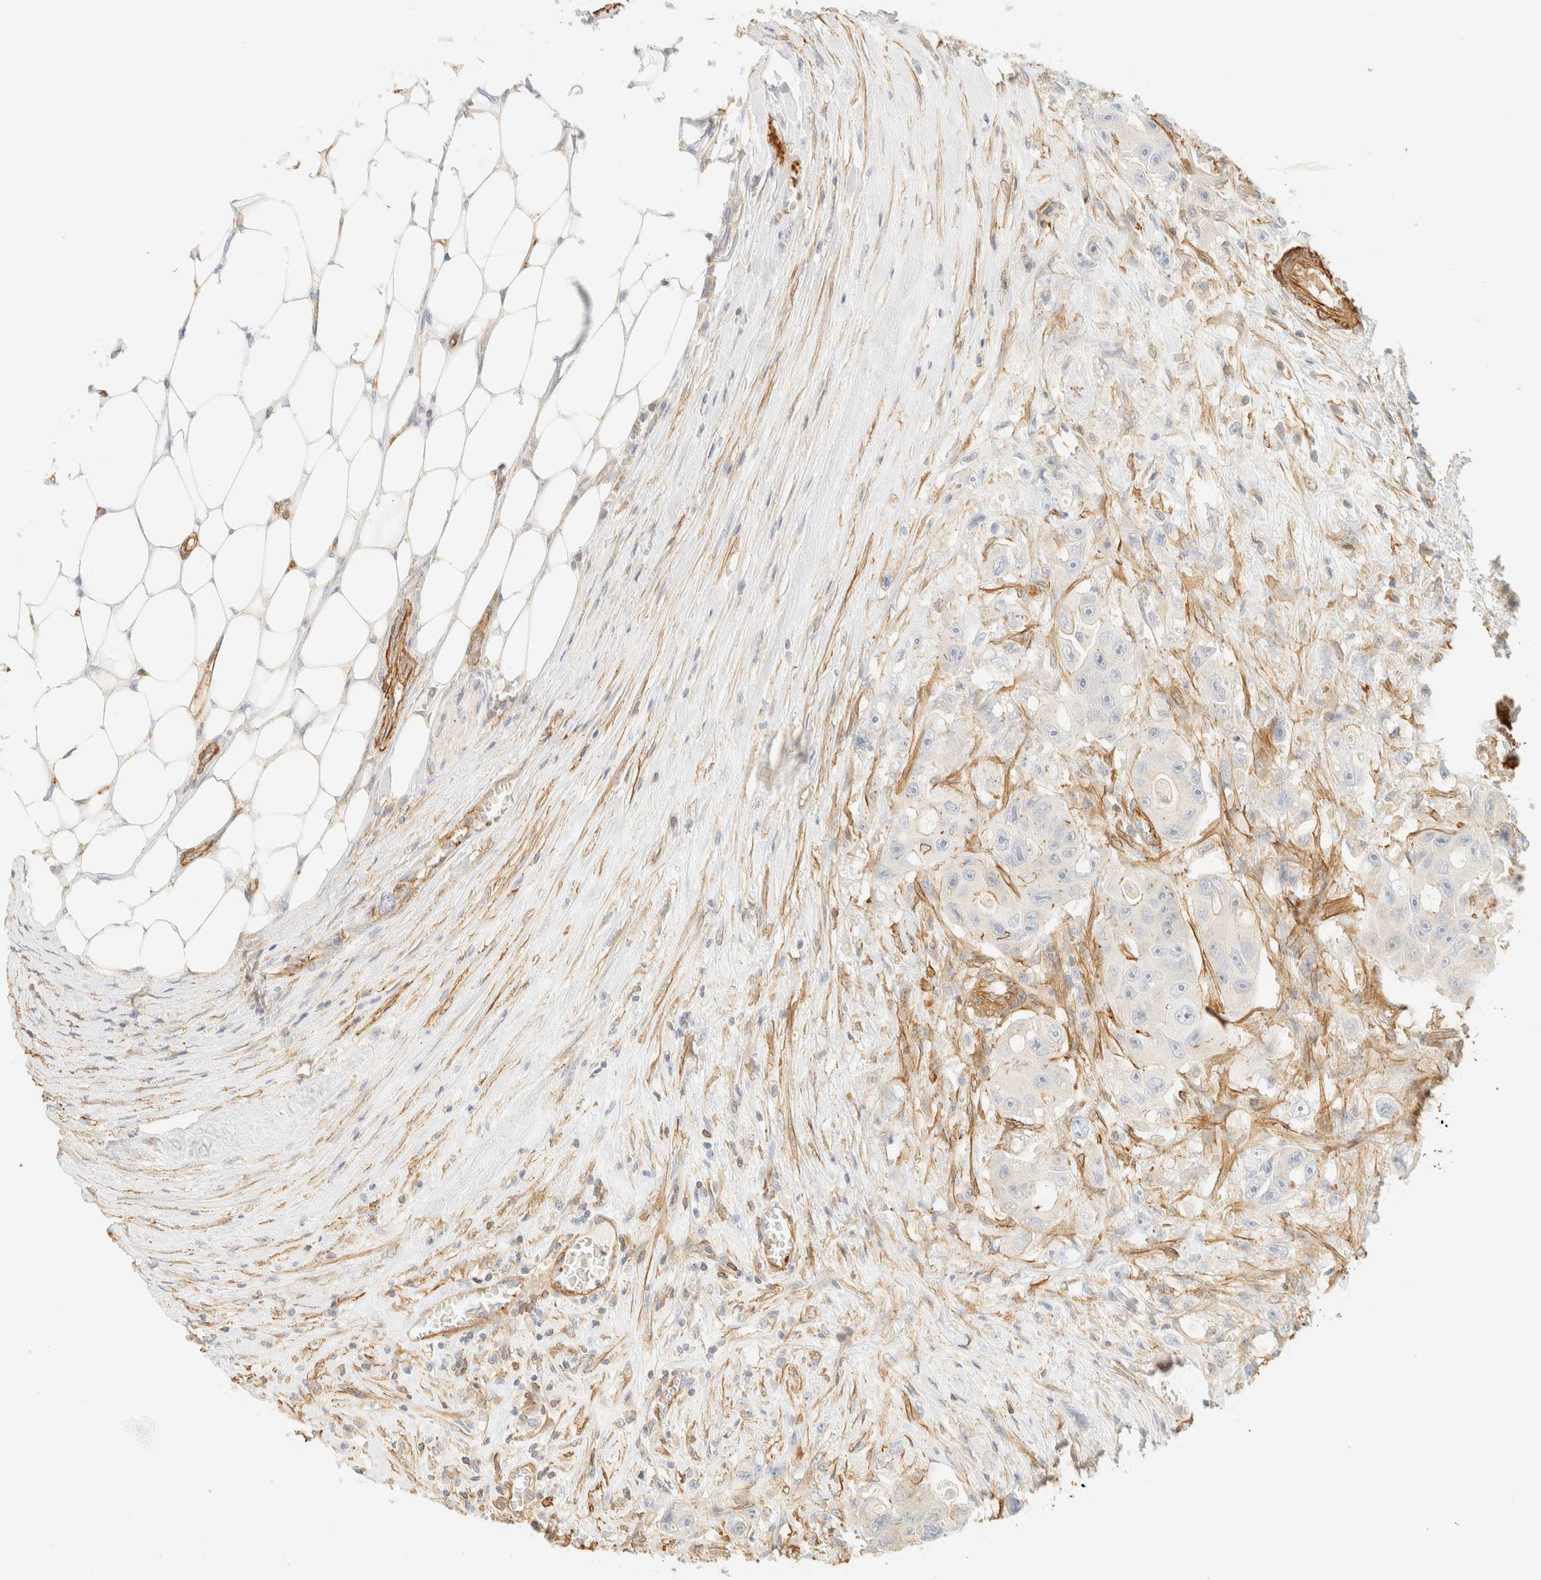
{"staining": {"intensity": "negative", "quantity": "none", "location": "none"}, "tissue": "colorectal cancer", "cell_type": "Tumor cells", "image_type": "cancer", "snomed": [{"axis": "morphology", "description": "Adenocarcinoma, NOS"}, {"axis": "topography", "description": "Colon"}], "caption": "DAB immunohistochemical staining of colorectal adenocarcinoma exhibits no significant staining in tumor cells. Brightfield microscopy of immunohistochemistry stained with DAB (brown) and hematoxylin (blue), captured at high magnification.", "gene": "OTOP2", "patient": {"sex": "female", "age": 46}}